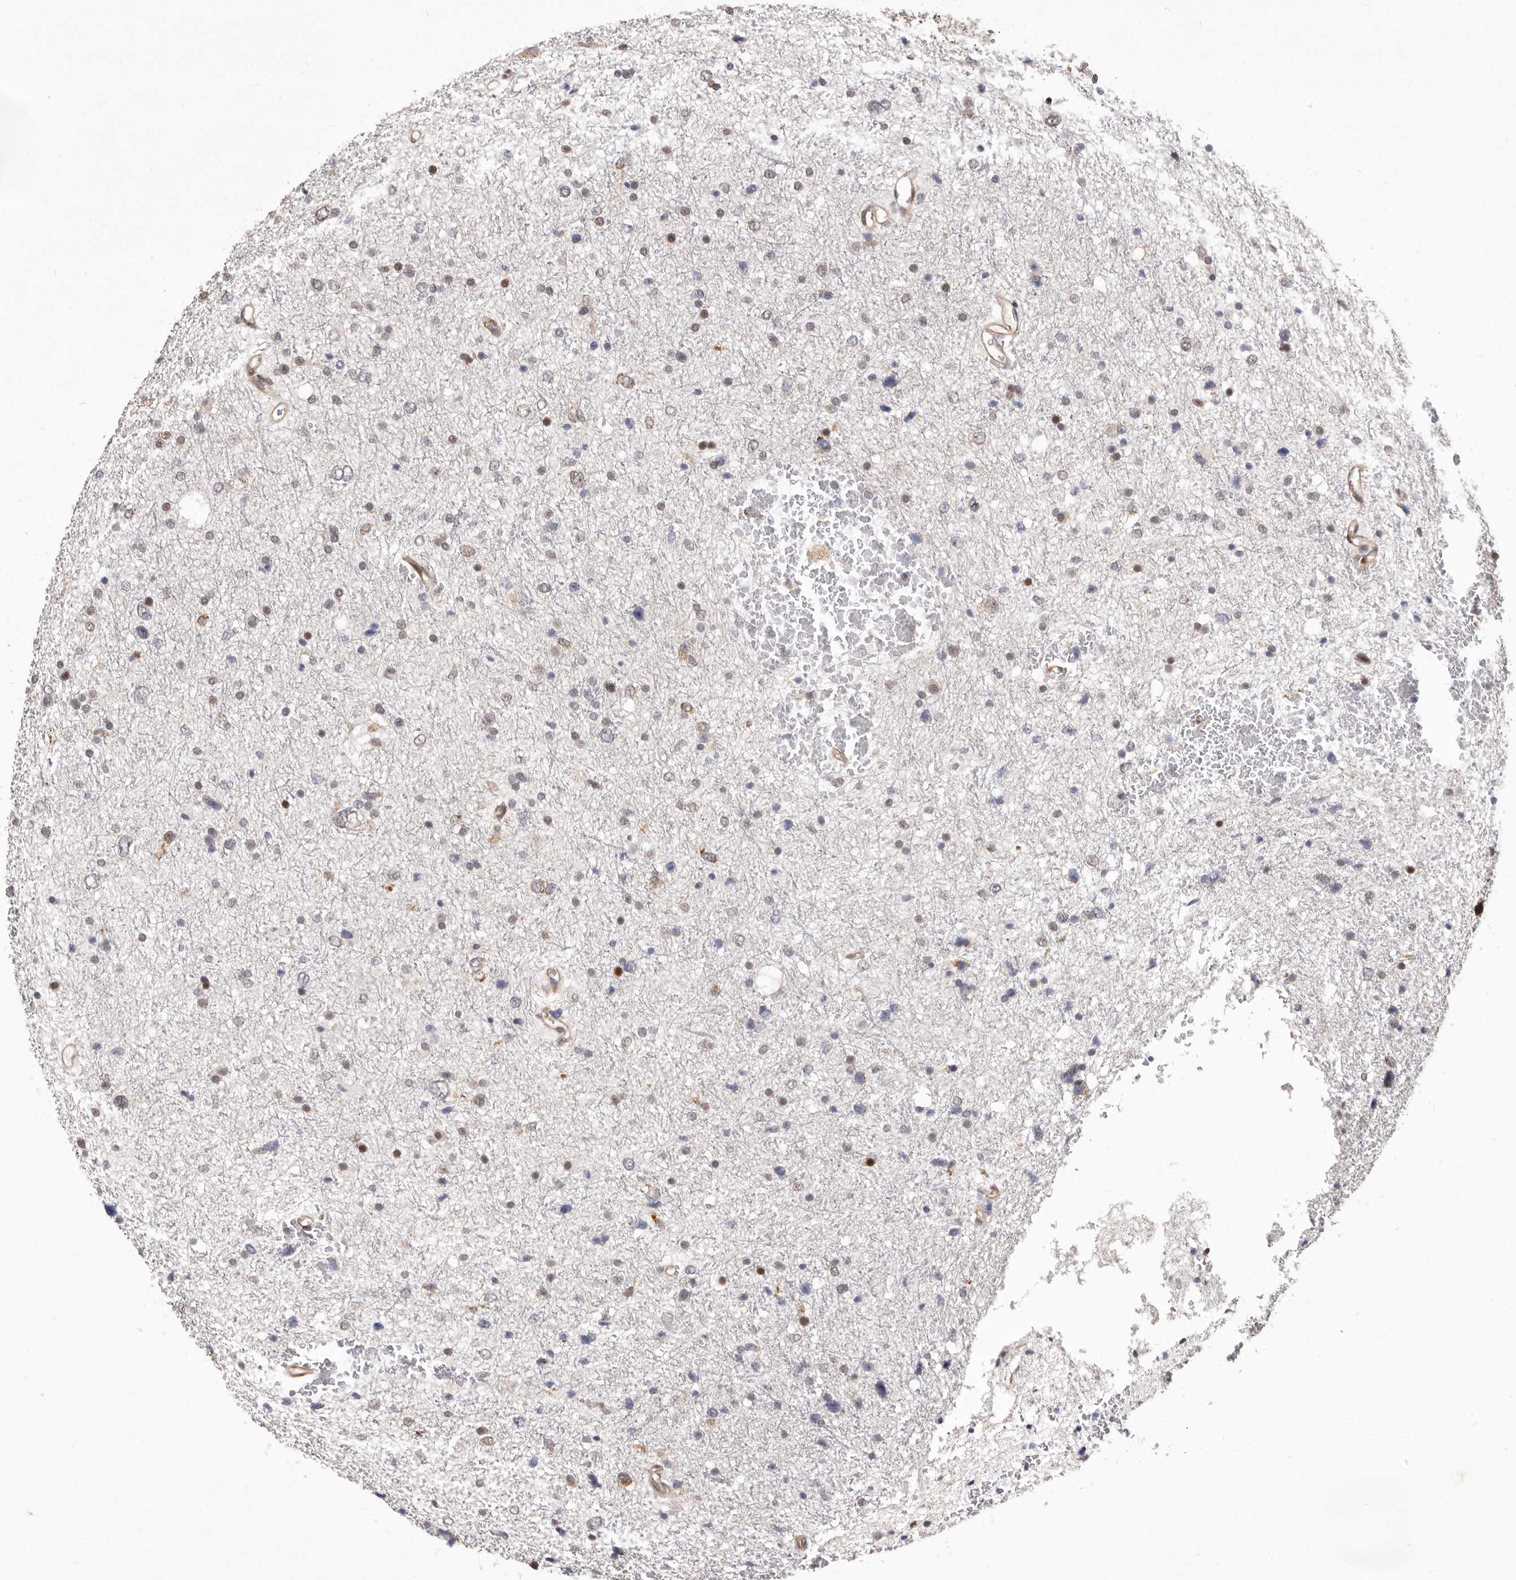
{"staining": {"intensity": "negative", "quantity": "none", "location": "none"}, "tissue": "glioma", "cell_type": "Tumor cells", "image_type": "cancer", "snomed": [{"axis": "morphology", "description": "Glioma, malignant, Low grade"}, {"axis": "topography", "description": "Brain"}], "caption": "The histopathology image exhibits no staining of tumor cells in glioma.", "gene": "GLRX3", "patient": {"sex": "female", "age": 37}}